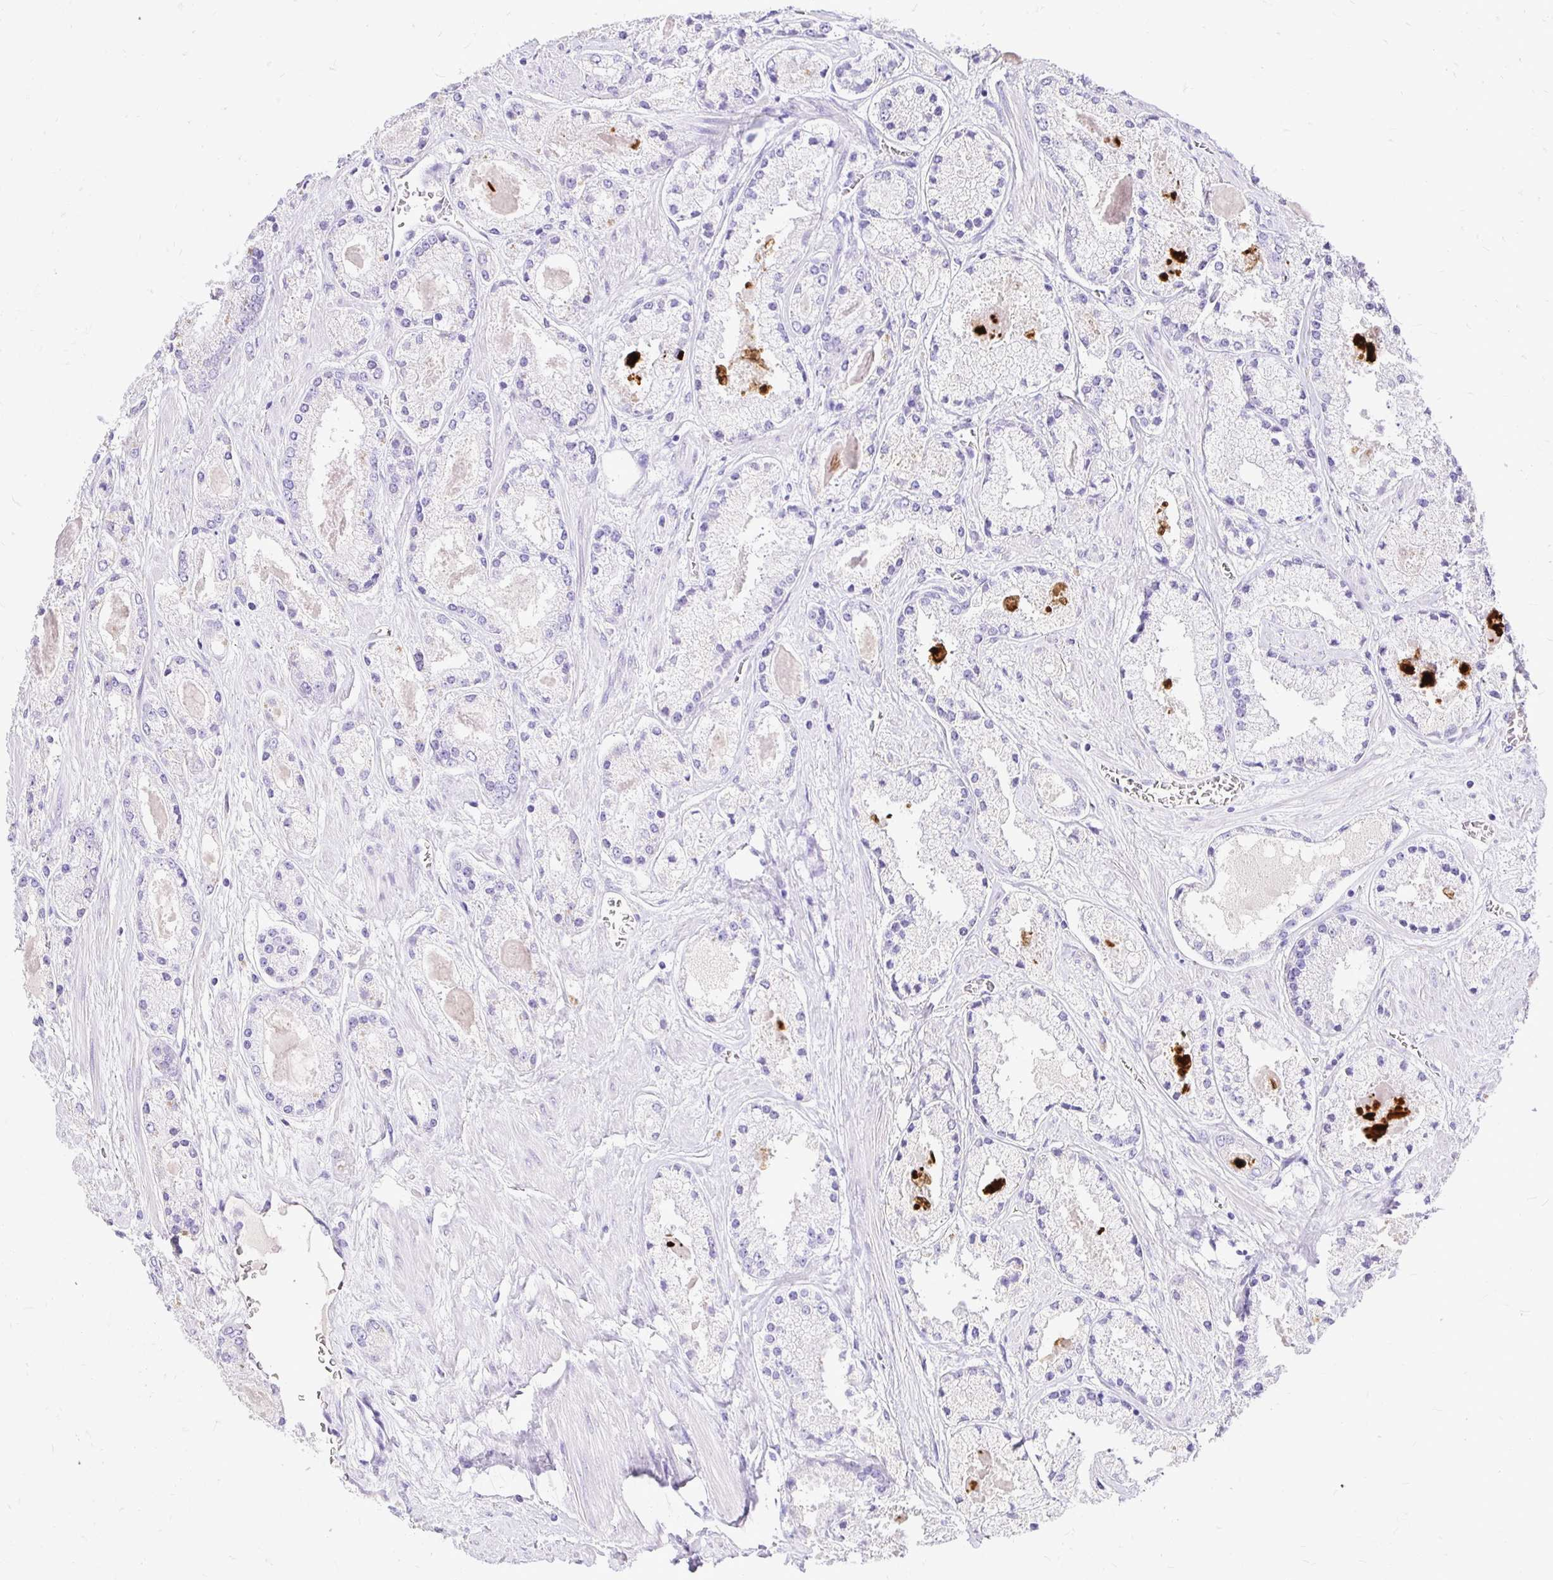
{"staining": {"intensity": "negative", "quantity": "none", "location": "none"}, "tissue": "prostate cancer", "cell_type": "Tumor cells", "image_type": "cancer", "snomed": [{"axis": "morphology", "description": "Adenocarcinoma, High grade"}, {"axis": "topography", "description": "Prostate"}], "caption": "DAB (3,3'-diaminobenzidine) immunohistochemical staining of prostate cancer (adenocarcinoma (high-grade)) reveals no significant positivity in tumor cells. (Immunohistochemistry, brightfield microscopy, high magnification).", "gene": "TAF1D", "patient": {"sex": "male", "age": 67}}